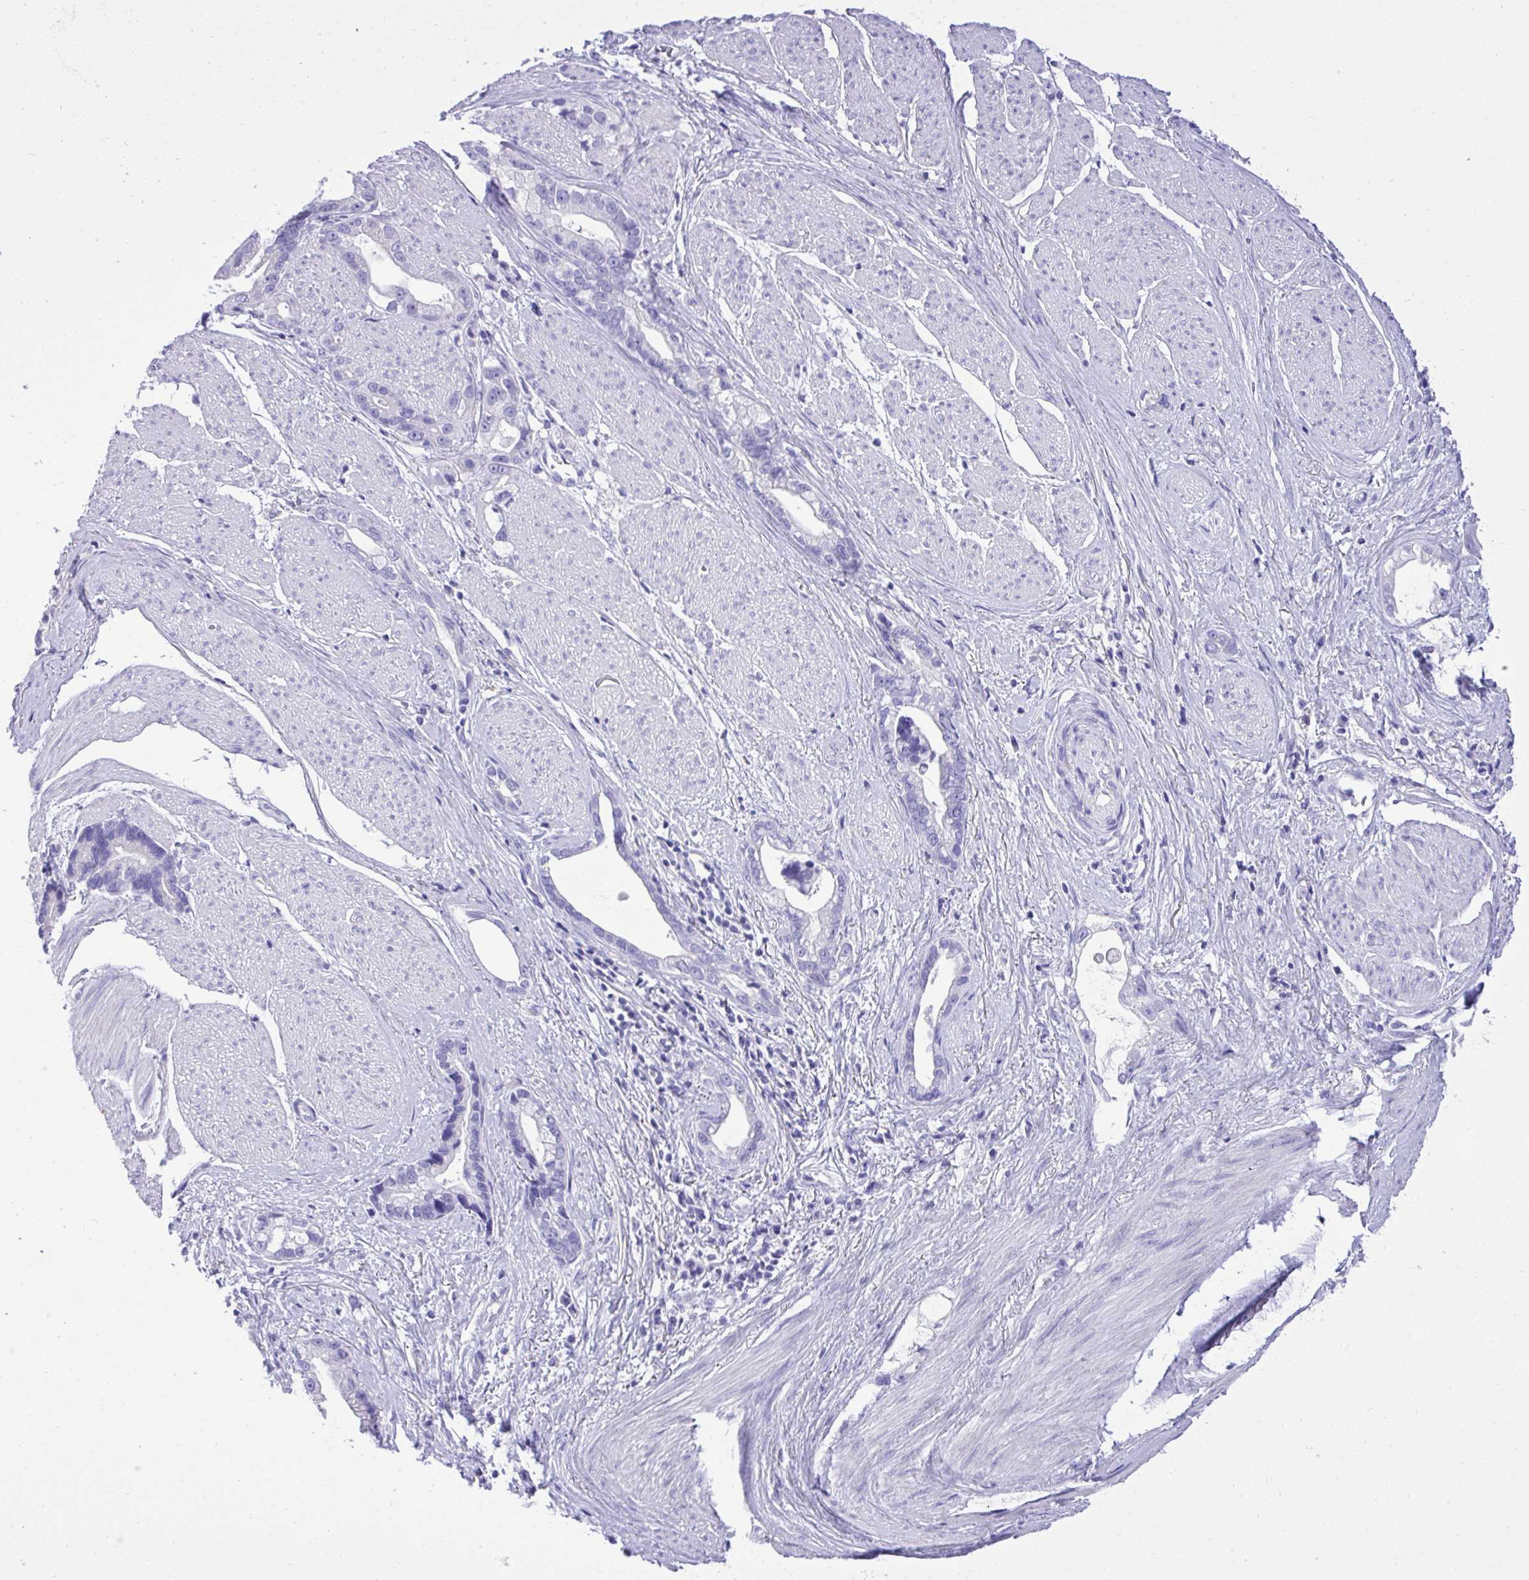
{"staining": {"intensity": "negative", "quantity": "none", "location": "none"}, "tissue": "stomach cancer", "cell_type": "Tumor cells", "image_type": "cancer", "snomed": [{"axis": "morphology", "description": "Adenocarcinoma, NOS"}, {"axis": "topography", "description": "Stomach"}], "caption": "DAB immunohistochemical staining of stomach cancer (adenocarcinoma) displays no significant positivity in tumor cells.", "gene": "ST6GALNAC3", "patient": {"sex": "male", "age": 55}}